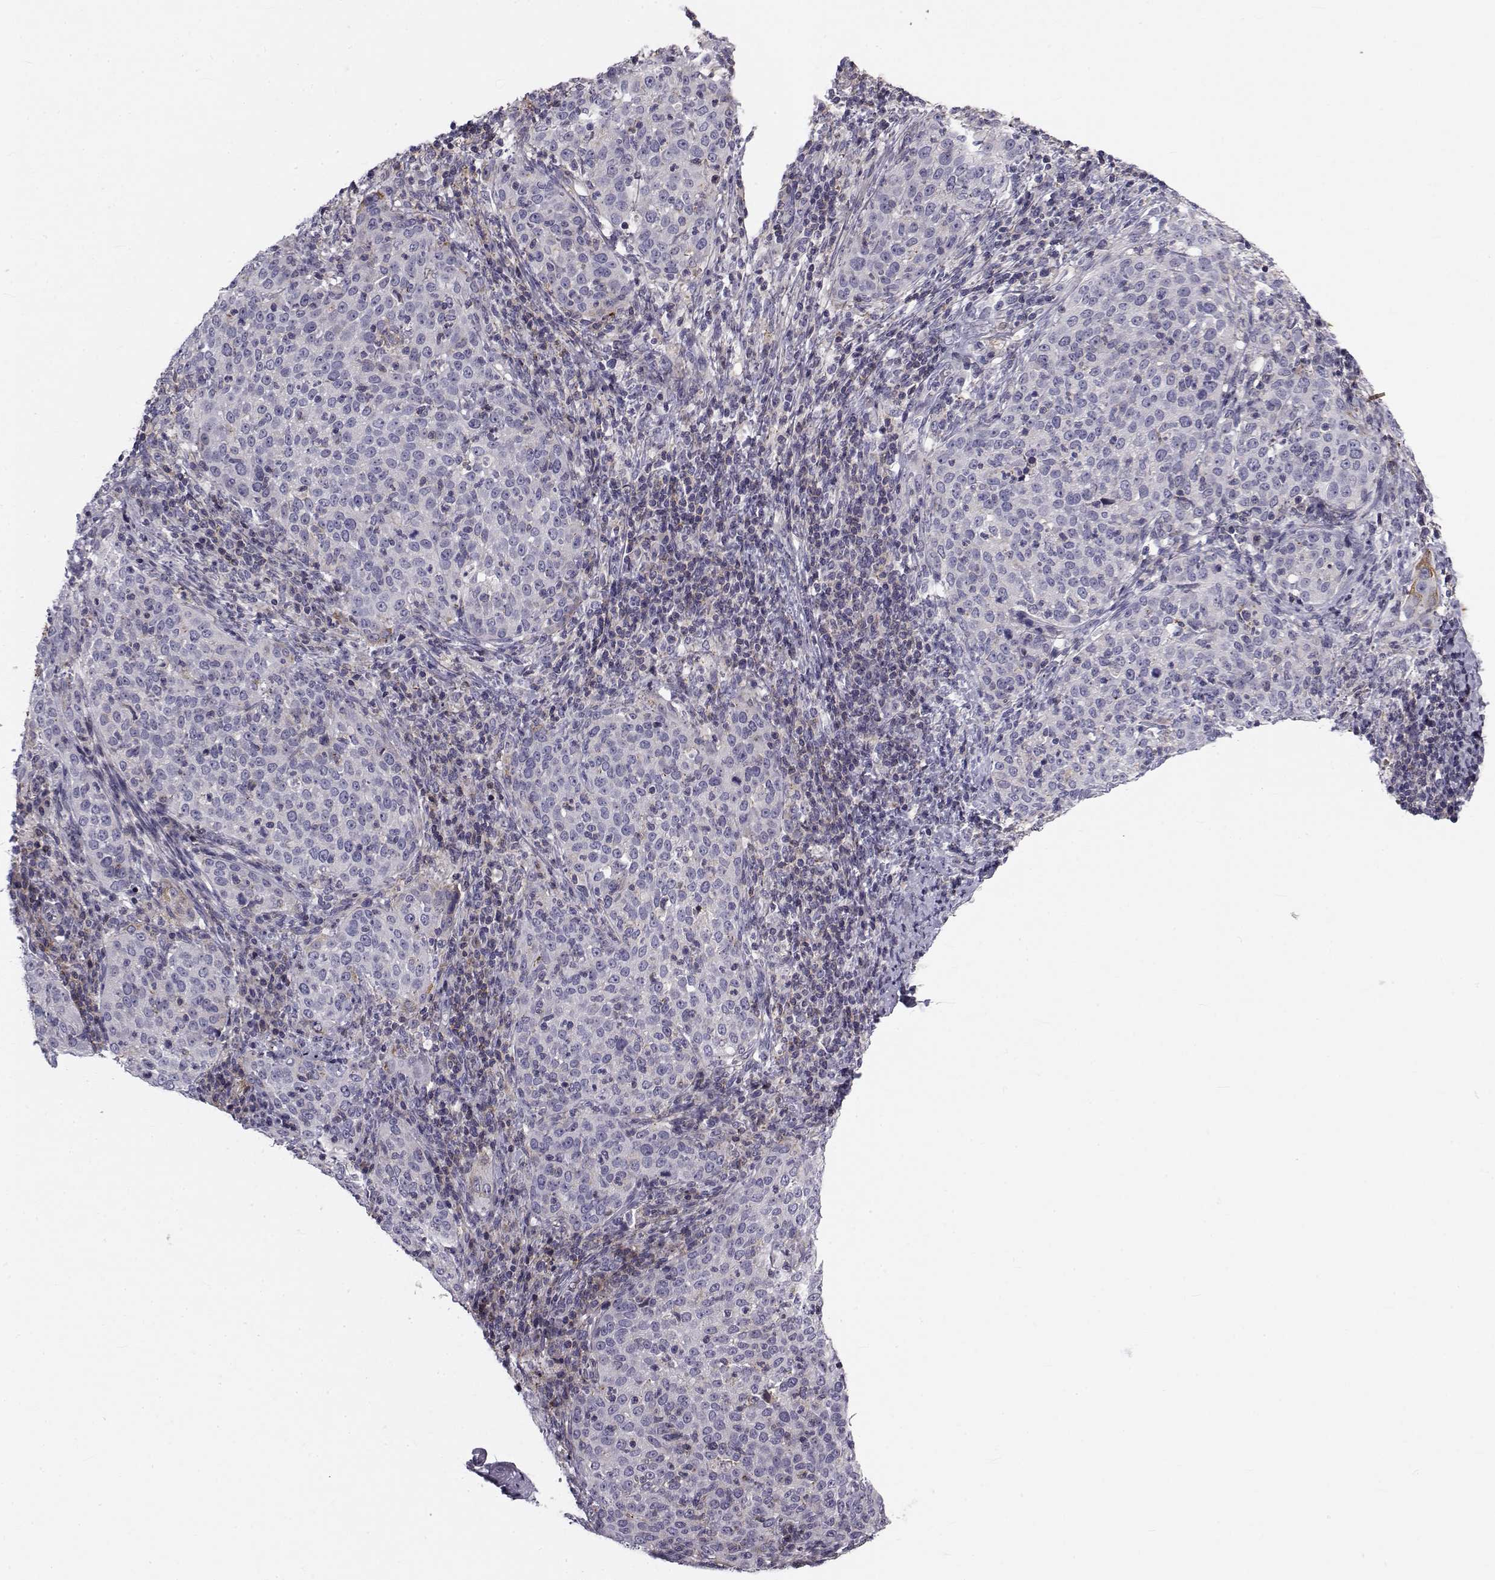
{"staining": {"intensity": "negative", "quantity": "none", "location": "none"}, "tissue": "cervical cancer", "cell_type": "Tumor cells", "image_type": "cancer", "snomed": [{"axis": "morphology", "description": "Squamous cell carcinoma, NOS"}, {"axis": "topography", "description": "Cervix"}], "caption": "Image shows no significant protein positivity in tumor cells of cervical squamous cell carcinoma.", "gene": "LRRC27", "patient": {"sex": "female", "age": 51}}